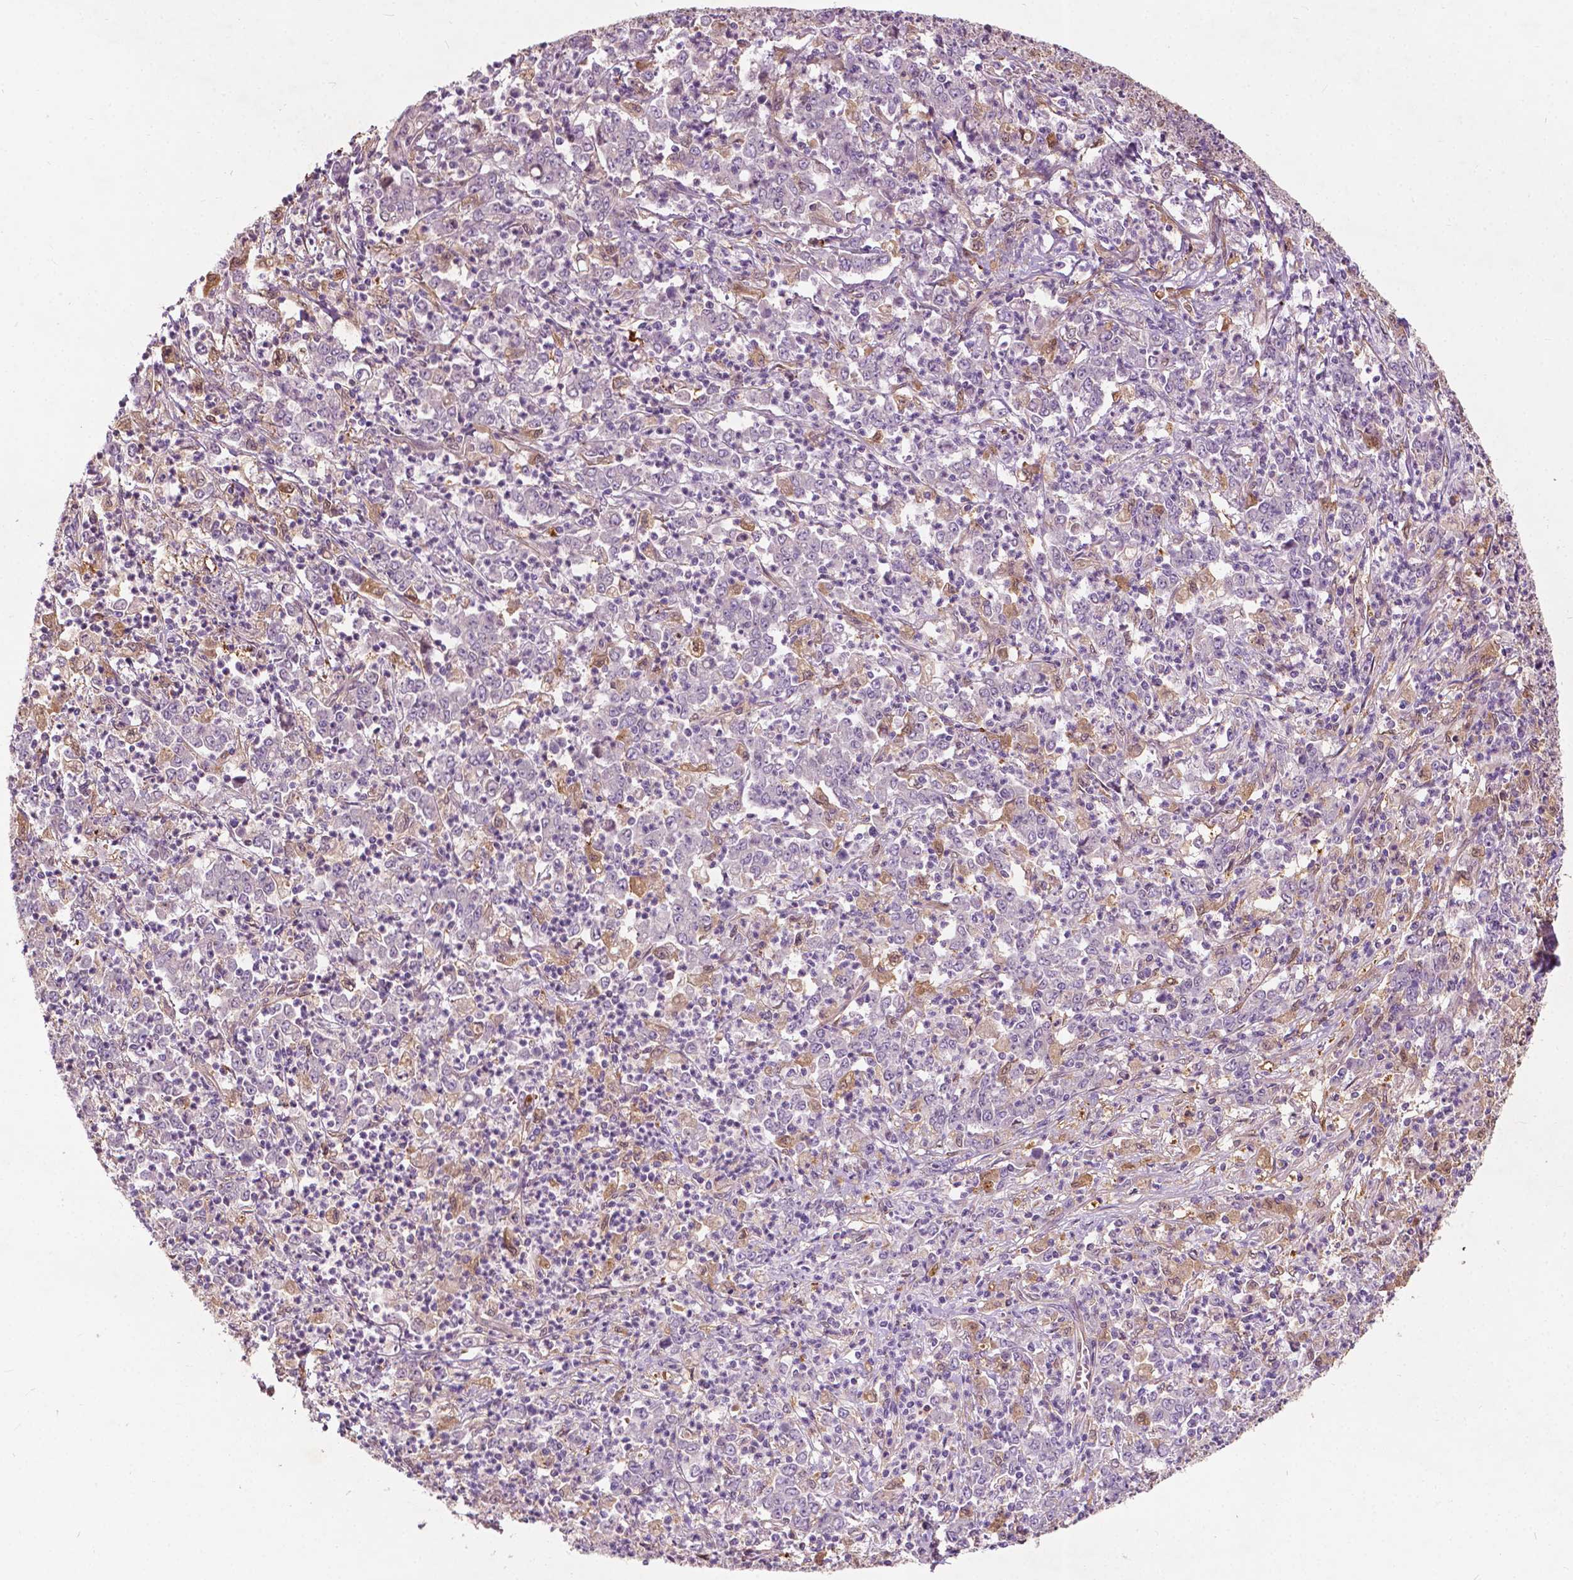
{"staining": {"intensity": "negative", "quantity": "none", "location": "none"}, "tissue": "stomach cancer", "cell_type": "Tumor cells", "image_type": "cancer", "snomed": [{"axis": "morphology", "description": "Adenocarcinoma, NOS"}, {"axis": "topography", "description": "Stomach, lower"}], "caption": "A micrograph of stomach adenocarcinoma stained for a protein shows no brown staining in tumor cells. The staining is performed using DAB (3,3'-diaminobenzidine) brown chromogen with nuclei counter-stained in using hematoxylin.", "gene": "GPR37", "patient": {"sex": "female", "age": 71}}